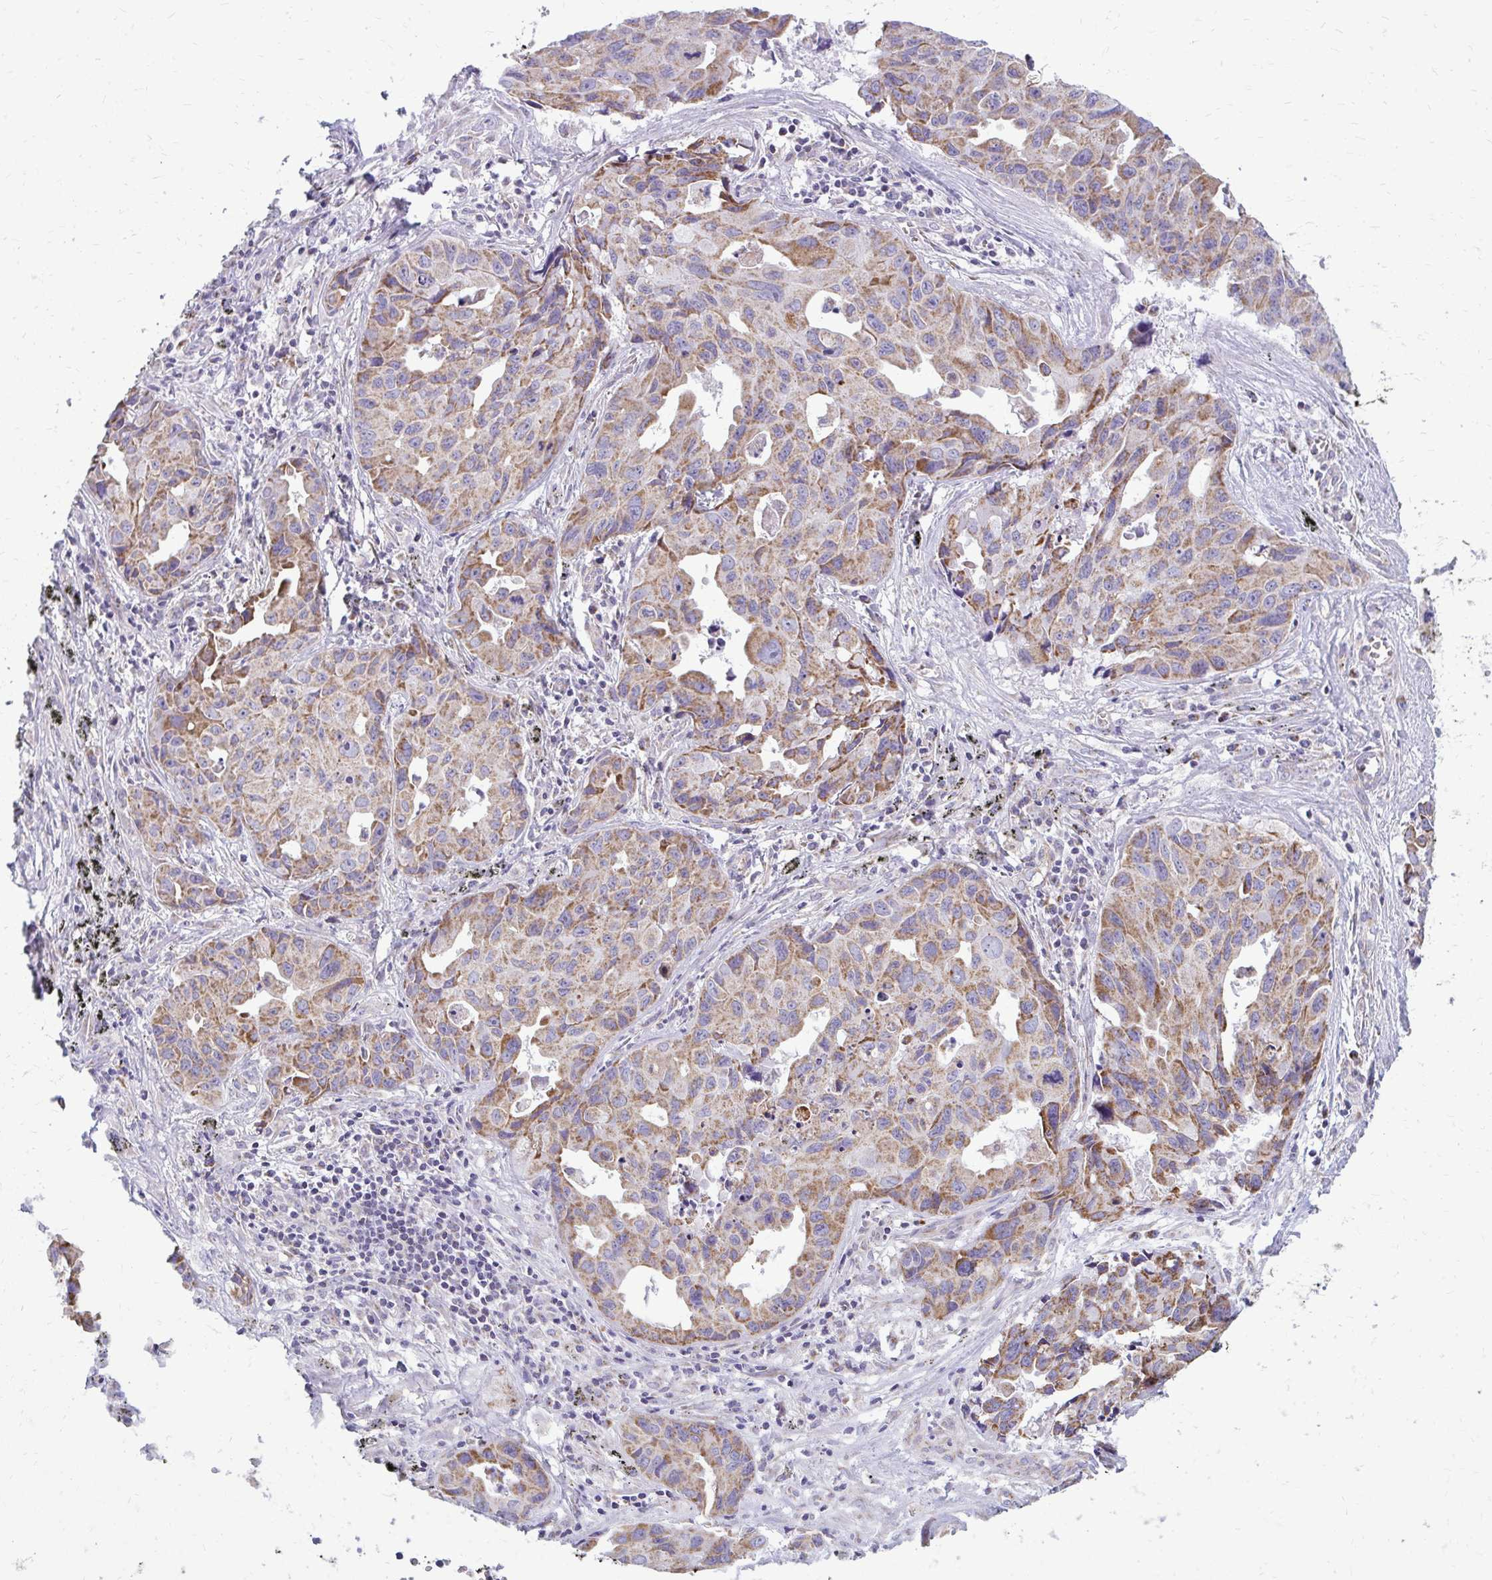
{"staining": {"intensity": "moderate", "quantity": ">75%", "location": "cytoplasmic/membranous"}, "tissue": "lung cancer", "cell_type": "Tumor cells", "image_type": "cancer", "snomed": [{"axis": "morphology", "description": "Adenocarcinoma, NOS"}, {"axis": "topography", "description": "Lymph node"}, {"axis": "topography", "description": "Lung"}], "caption": "High-power microscopy captured an immunohistochemistry (IHC) histopathology image of lung cancer (adenocarcinoma), revealing moderate cytoplasmic/membranous staining in approximately >75% of tumor cells.", "gene": "IFIT1", "patient": {"sex": "male", "age": 64}}